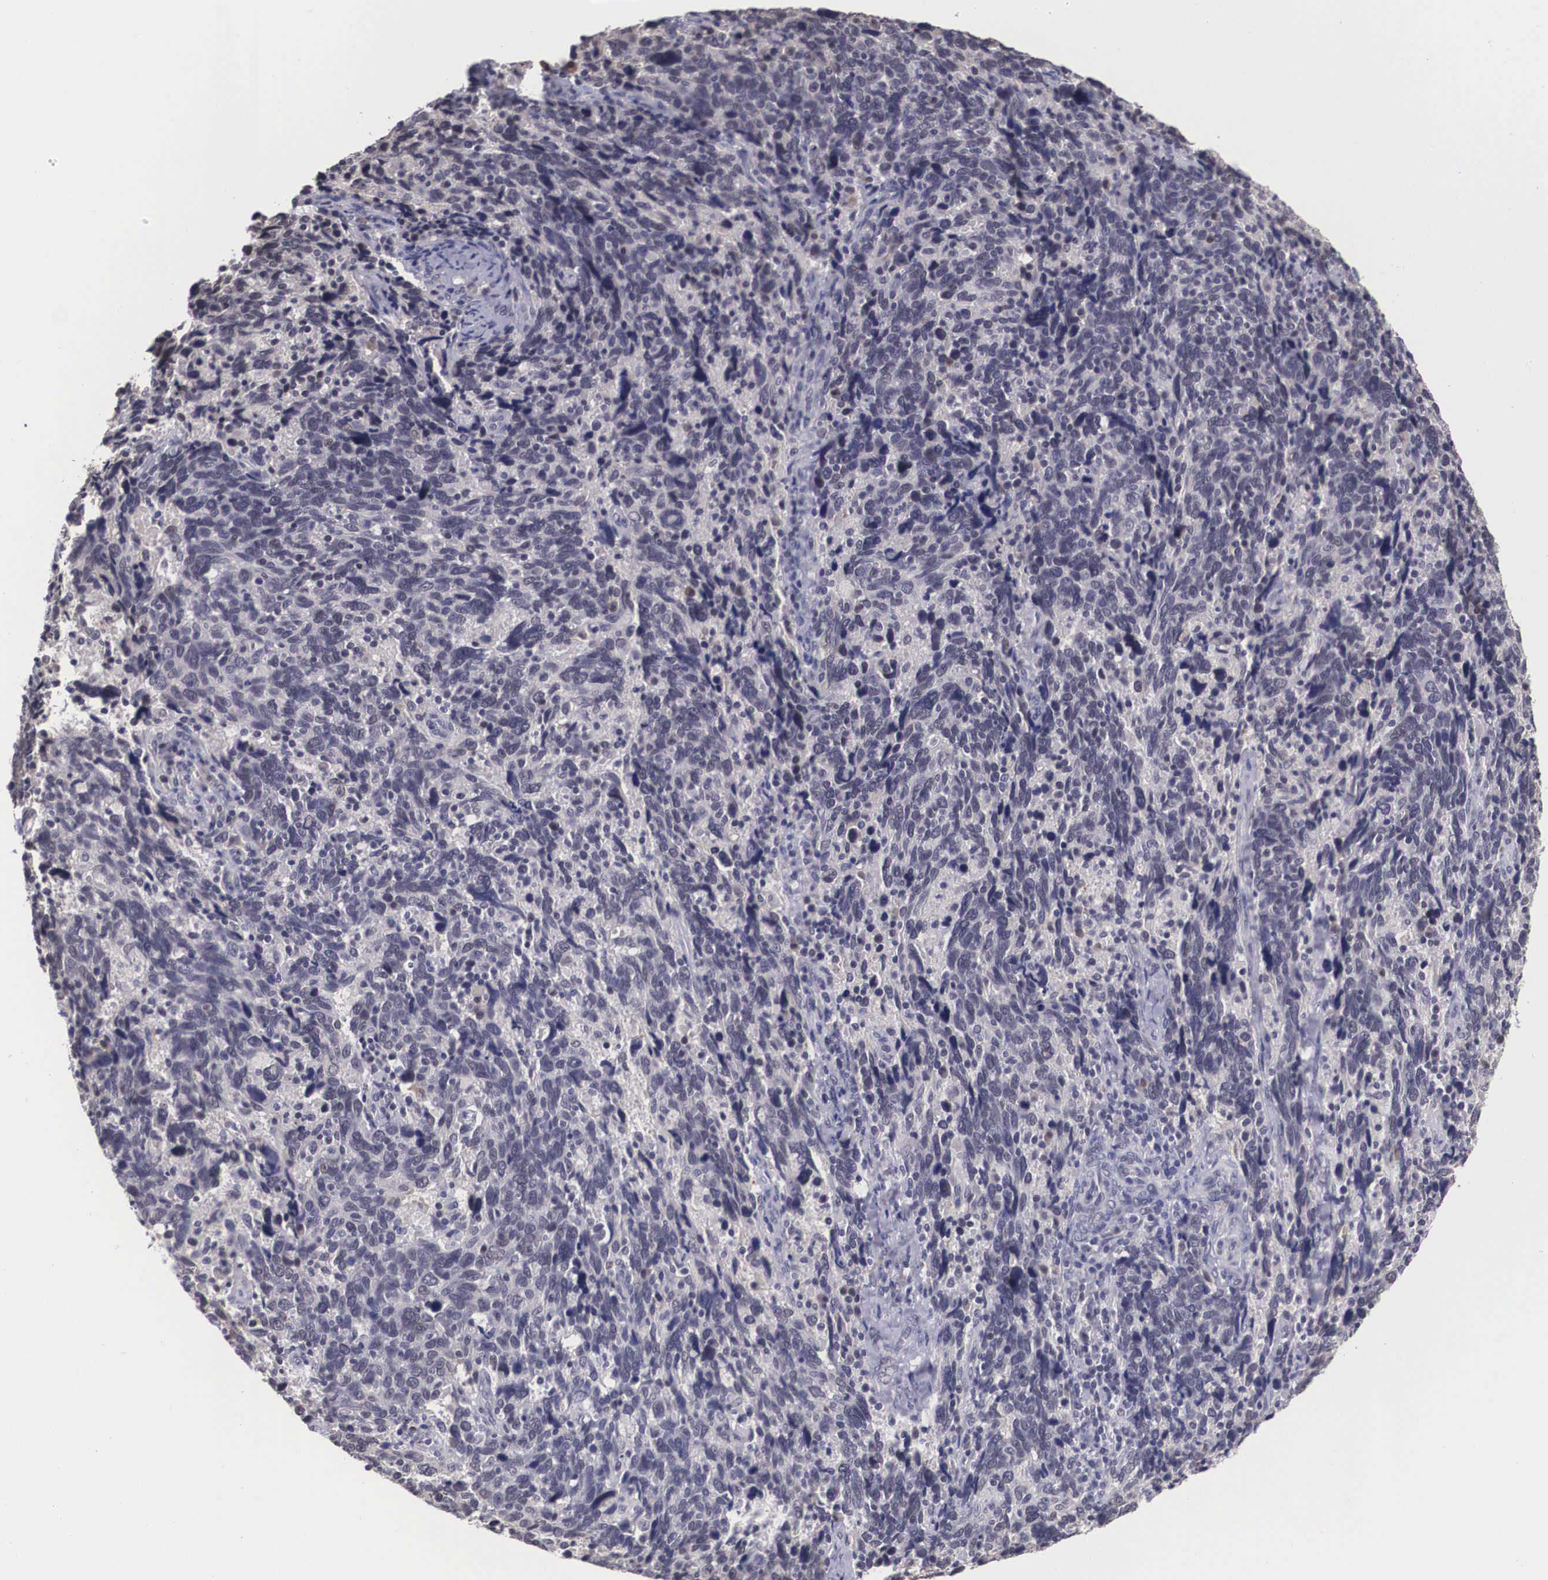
{"staining": {"intensity": "negative", "quantity": "none", "location": "none"}, "tissue": "cervical cancer", "cell_type": "Tumor cells", "image_type": "cancer", "snomed": [{"axis": "morphology", "description": "Squamous cell carcinoma, NOS"}, {"axis": "topography", "description": "Cervix"}], "caption": "Tumor cells show no significant expression in cervical cancer (squamous cell carcinoma).", "gene": "ZNF275", "patient": {"sex": "female", "age": 41}}